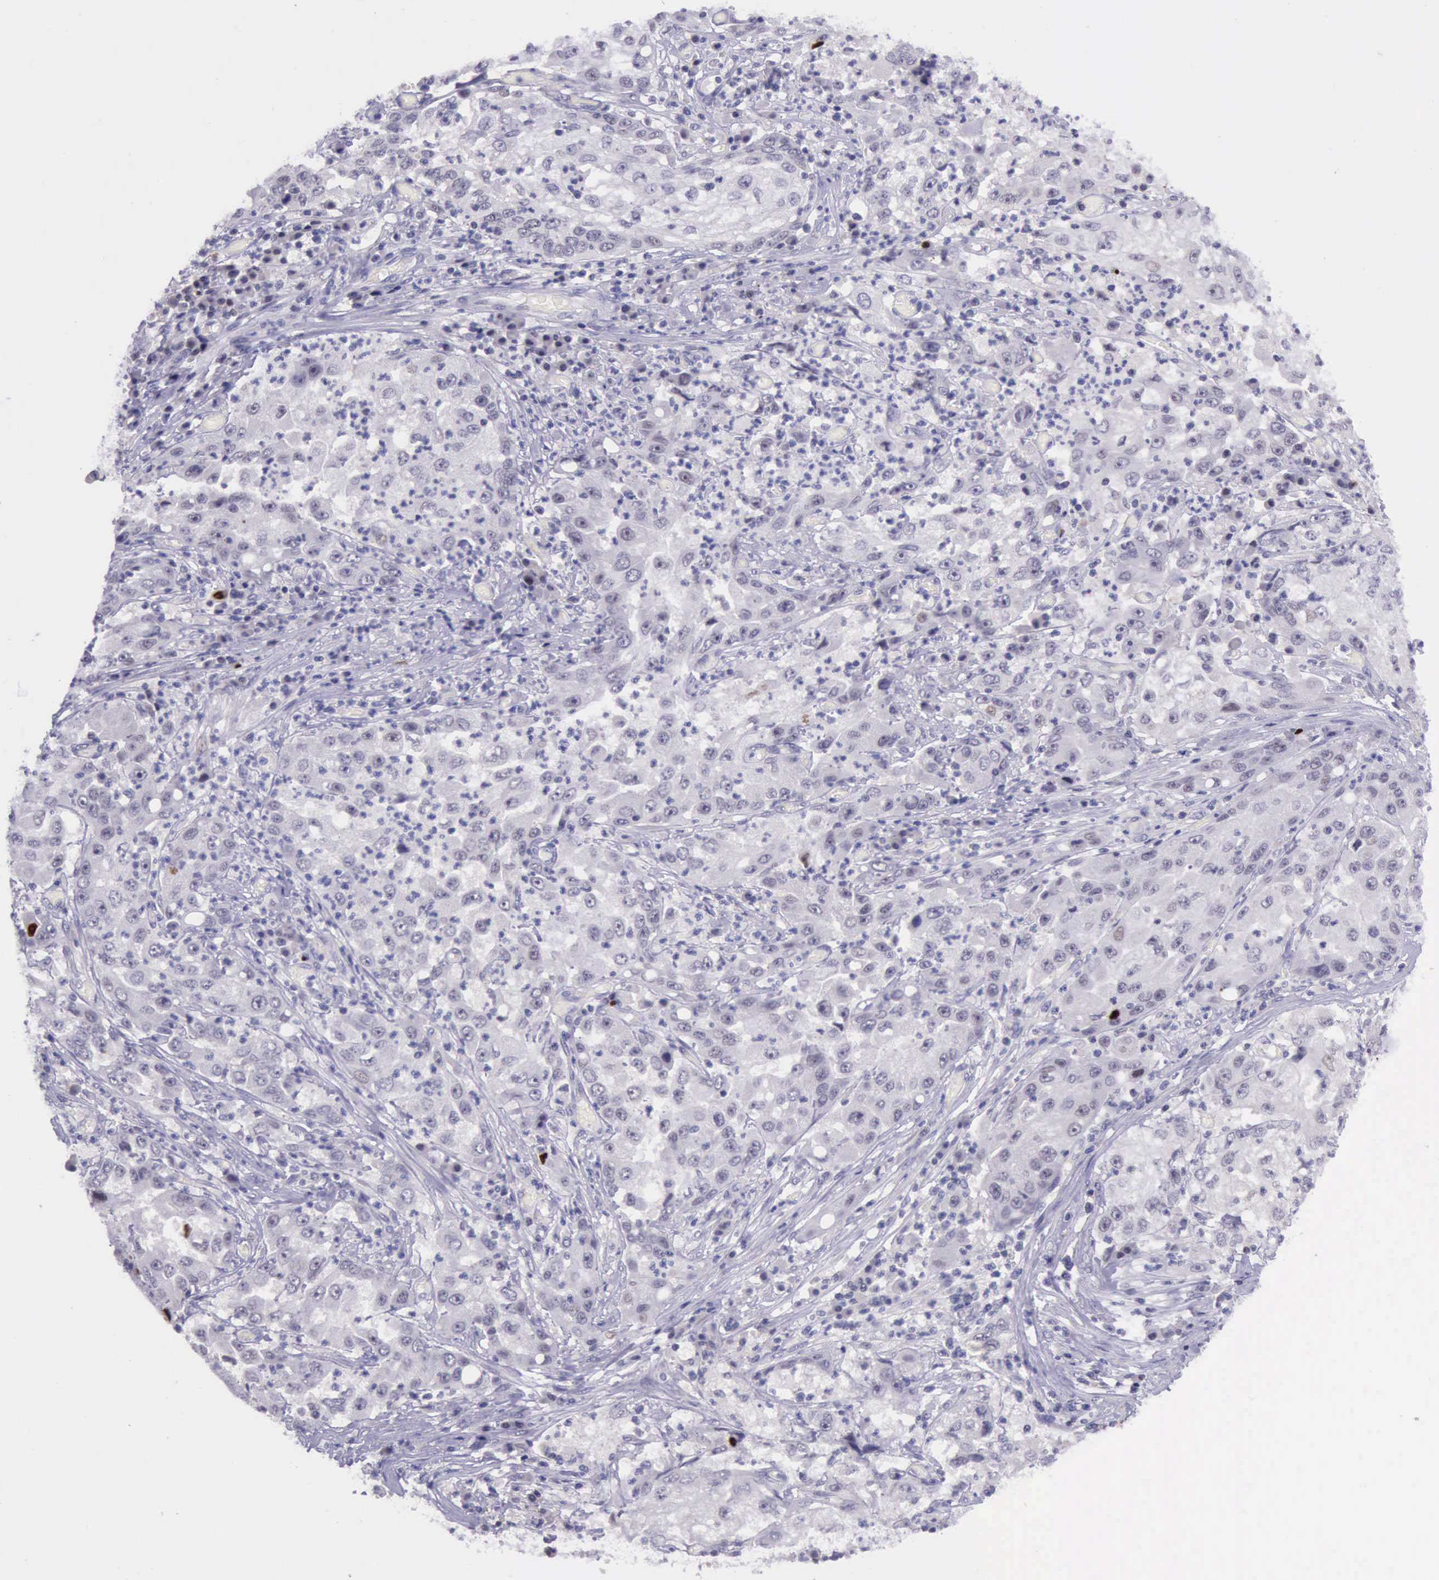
{"staining": {"intensity": "strong", "quantity": "<25%", "location": "nuclear"}, "tissue": "cervical cancer", "cell_type": "Tumor cells", "image_type": "cancer", "snomed": [{"axis": "morphology", "description": "Squamous cell carcinoma, NOS"}, {"axis": "topography", "description": "Cervix"}], "caption": "Brown immunohistochemical staining in human cervical cancer (squamous cell carcinoma) displays strong nuclear staining in approximately <25% of tumor cells. Immunohistochemistry stains the protein of interest in brown and the nuclei are stained blue.", "gene": "PARP1", "patient": {"sex": "female", "age": 36}}